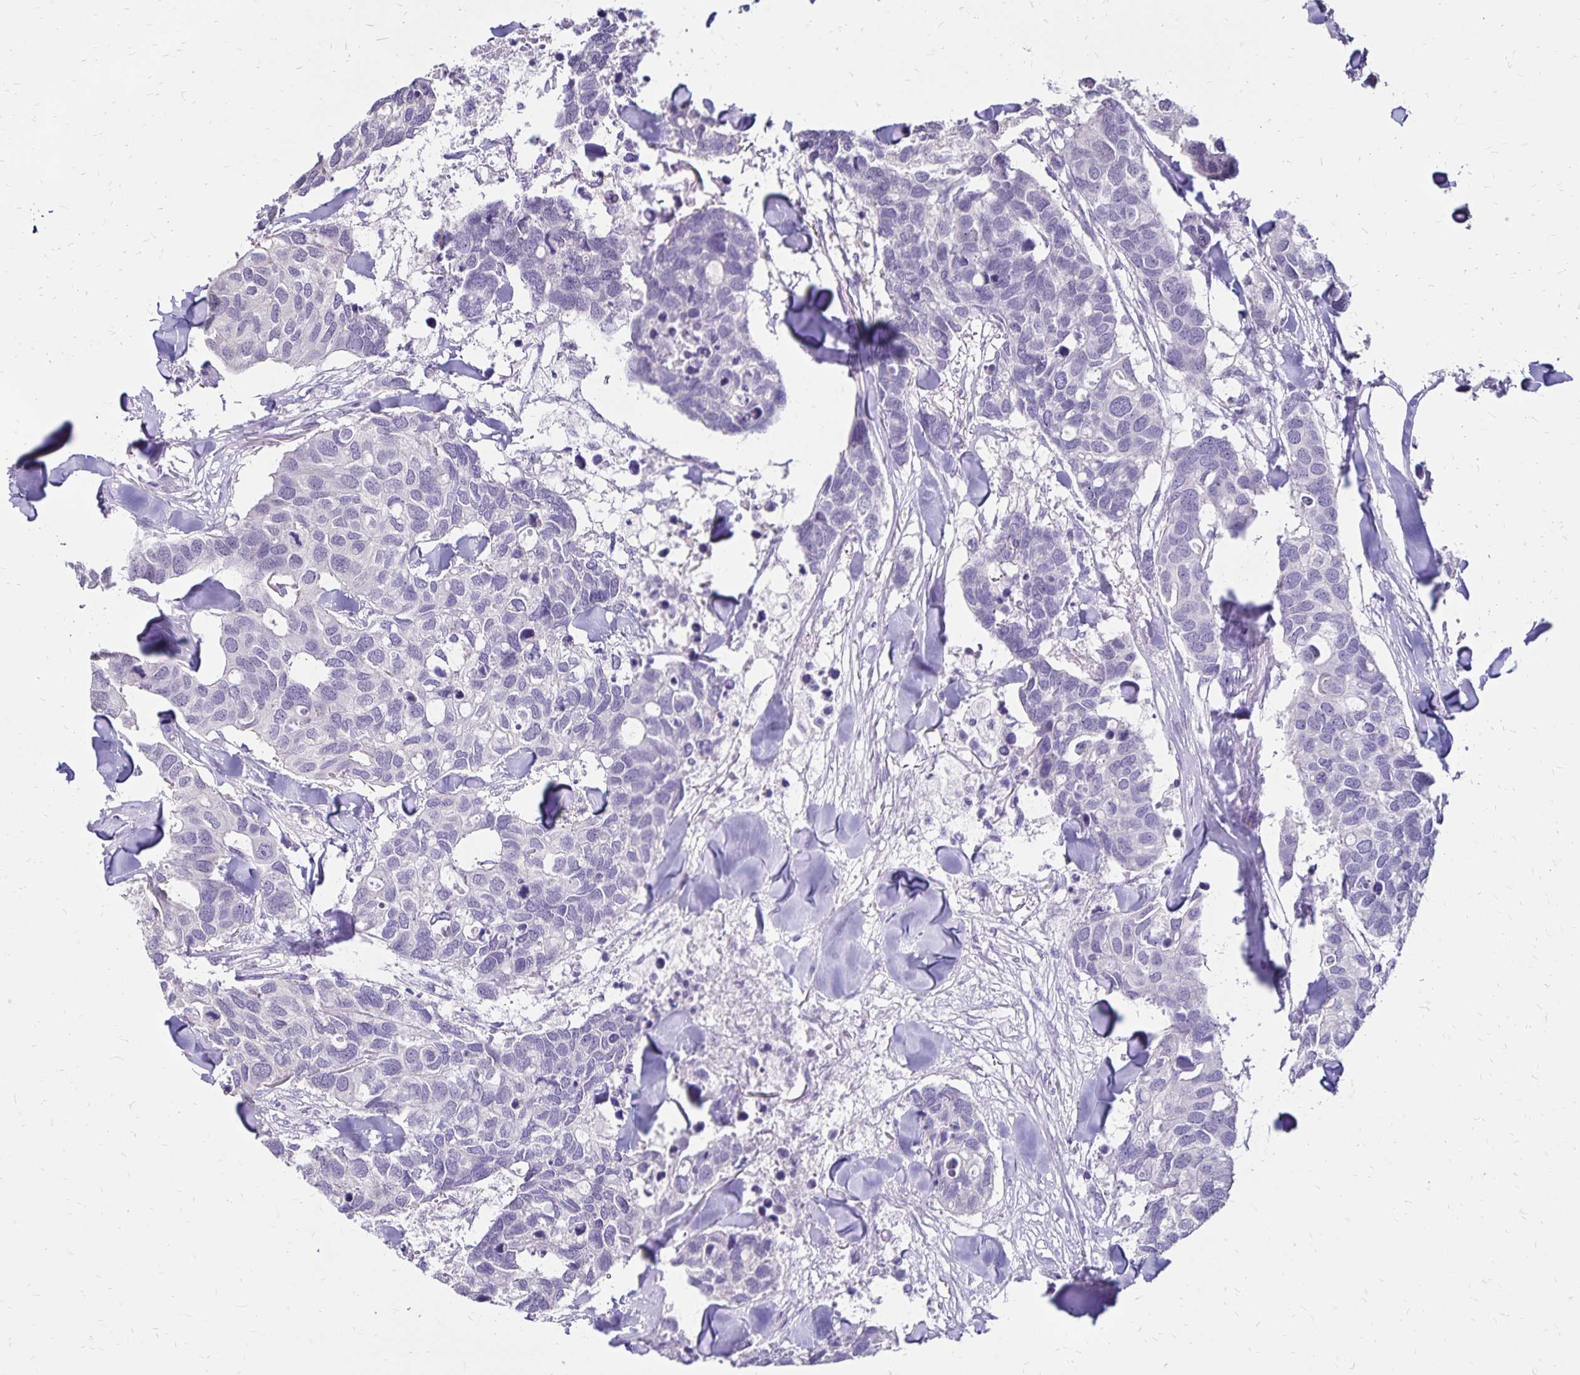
{"staining": {"intensity": "negative", "quantity": "none", "location": "none"}, "tissue": "breast cancer", "cell_type": "Tumor cells", "image_type": "cancer", "snomed": [{"axis": "morphology", "description": "Duct carcinoma"}, {"axis": "topography", "description": "Breast"}], "caption": "This is an immunohistochemistry image of human infiltrating ductal carcinoma (breast). There is no staining in tumor cells.", "gene": "SH3GL3", "patient": {"sex": "female", "age": 83}}